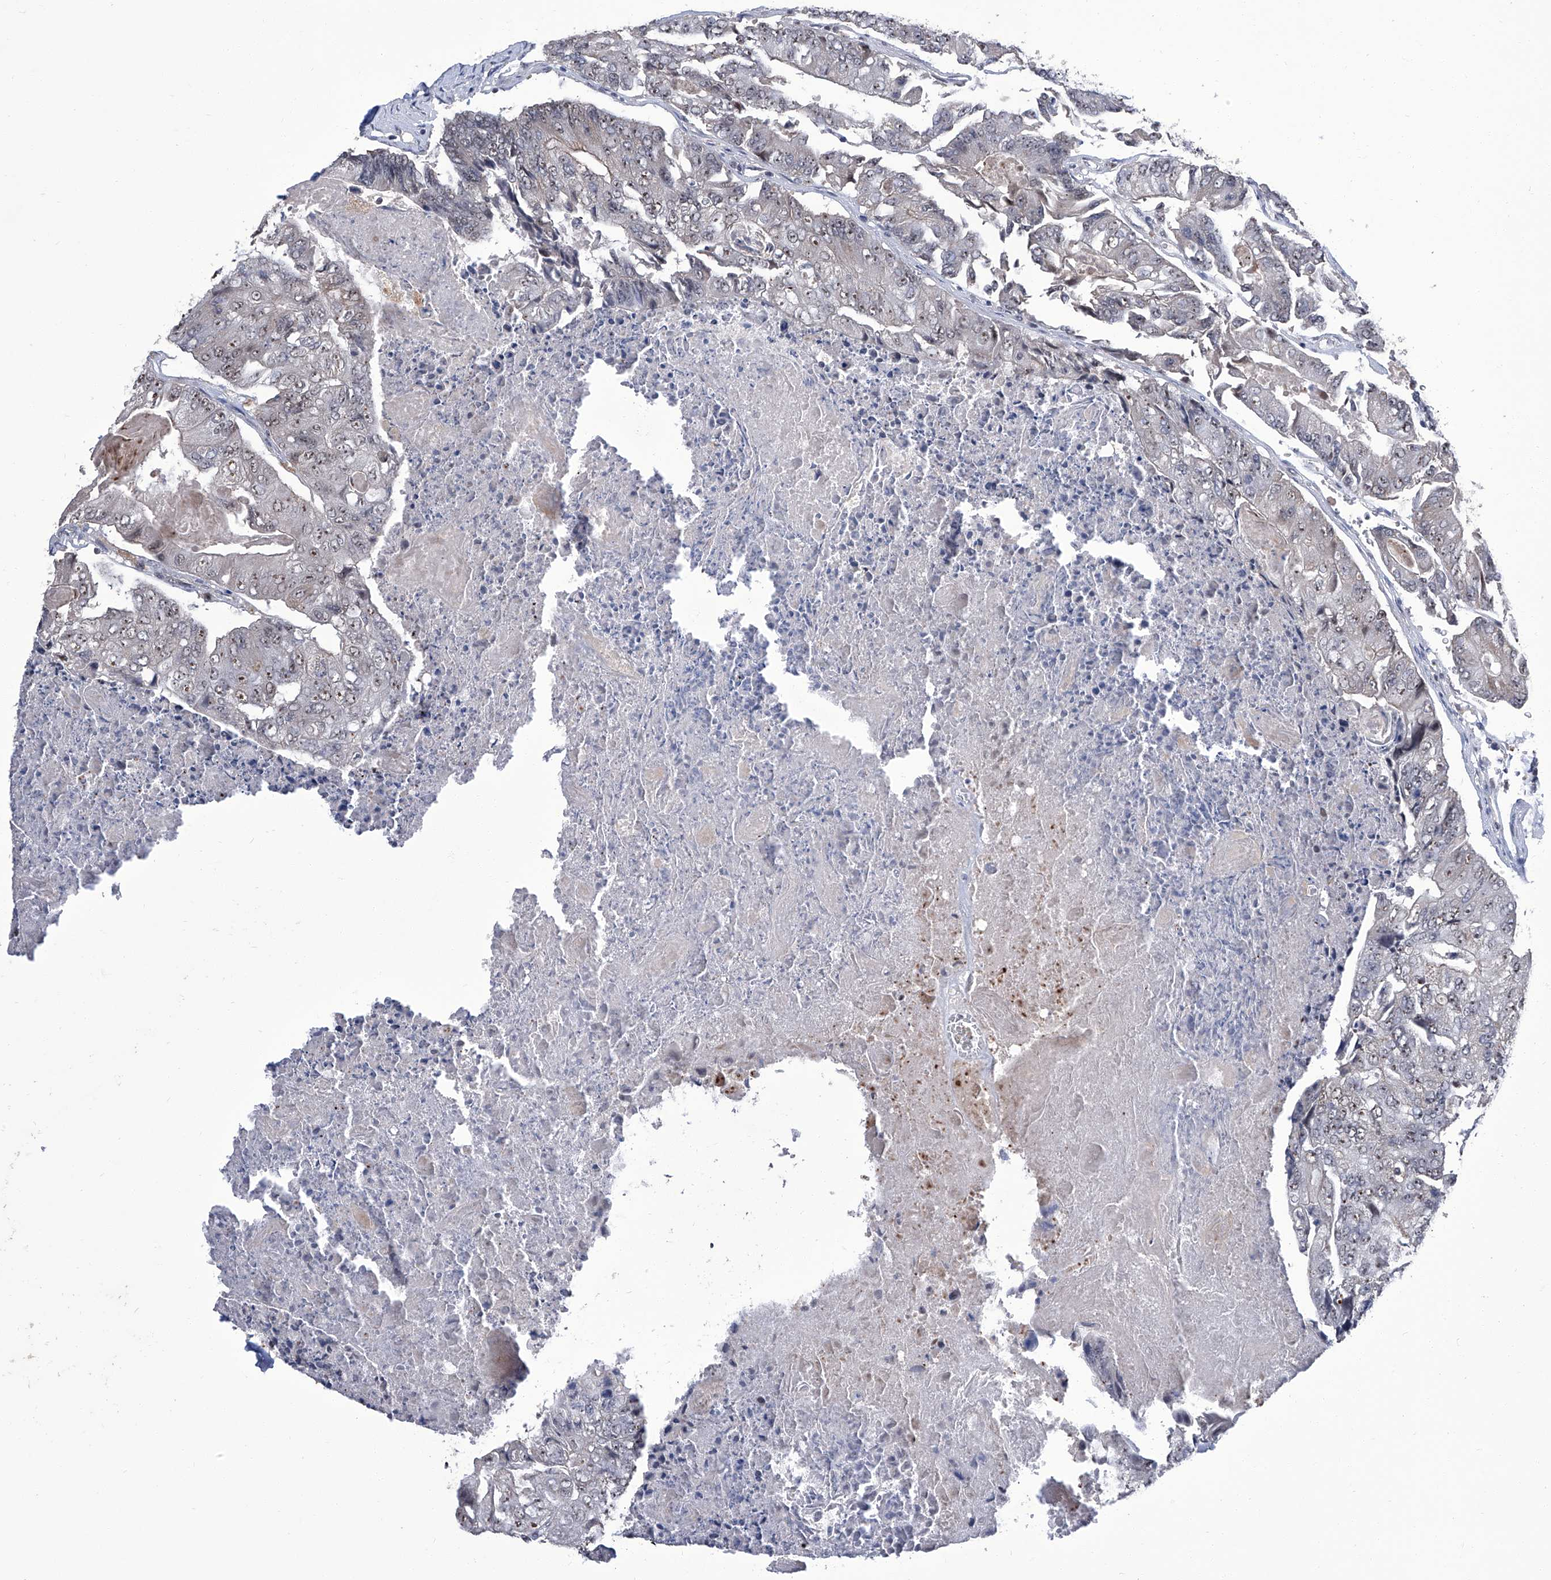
{"staining": {"intensity": "moderate", "quantity": ">75%", "location": "nuclear"}, "tissue": "colorectal cancer", "cell_type": "Tumor cells", "image_type": "cancer", "snomed": [{"axis": "morphology", "description": "Adenocarcinoma, NOS"}, {"axis": "topography", "description": "Colon"}], "caption": "Colorectal adenocarcinoma stained with a brown dye displays moderate nuclear positive positivity in about >75% of tumor cells.", "gene": "CMTR1", "patient": {"sex": "female", "age": 67}}